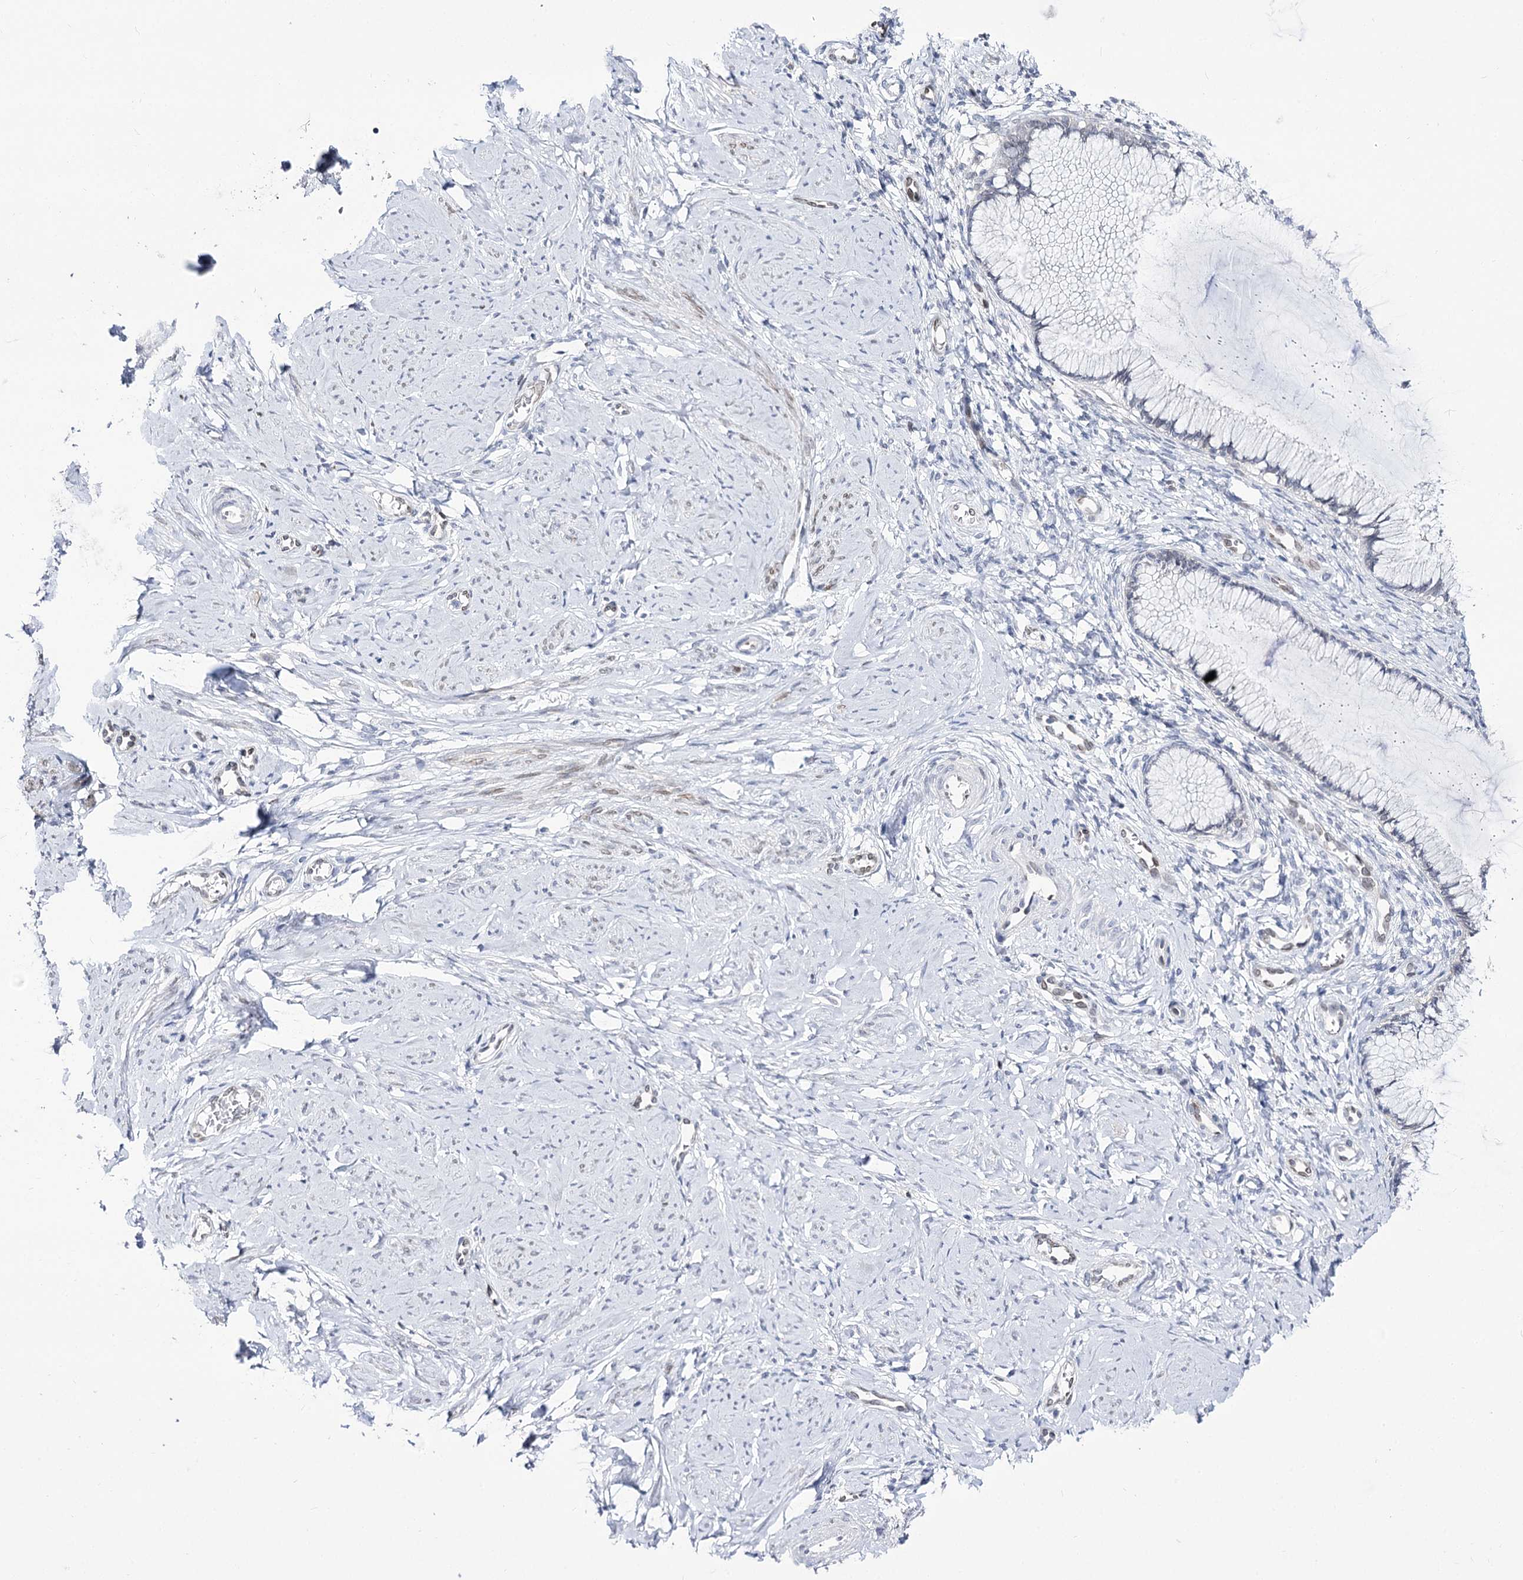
{"staining": {"intensity": "negative", "quantity": "none", "location": "none"}, "tissue": "cervix", "cell_type": "Glandular cells", "image_type": "normal", "snomed": [{"axis": "morphology", "description": "Normal tissue, NOS"}, {"axis": "morphology", "description": "Adenocarcinoma, NOS"}, {"axis": "topography", "description": "Cervix"}], "caption": "IHC histopathology image of benign cervix: cervix stained with DAB shows no significant protein positivity in glandular cells.", "gene": "TMEM201", "patient": {"sex": "female", "age": 29}}